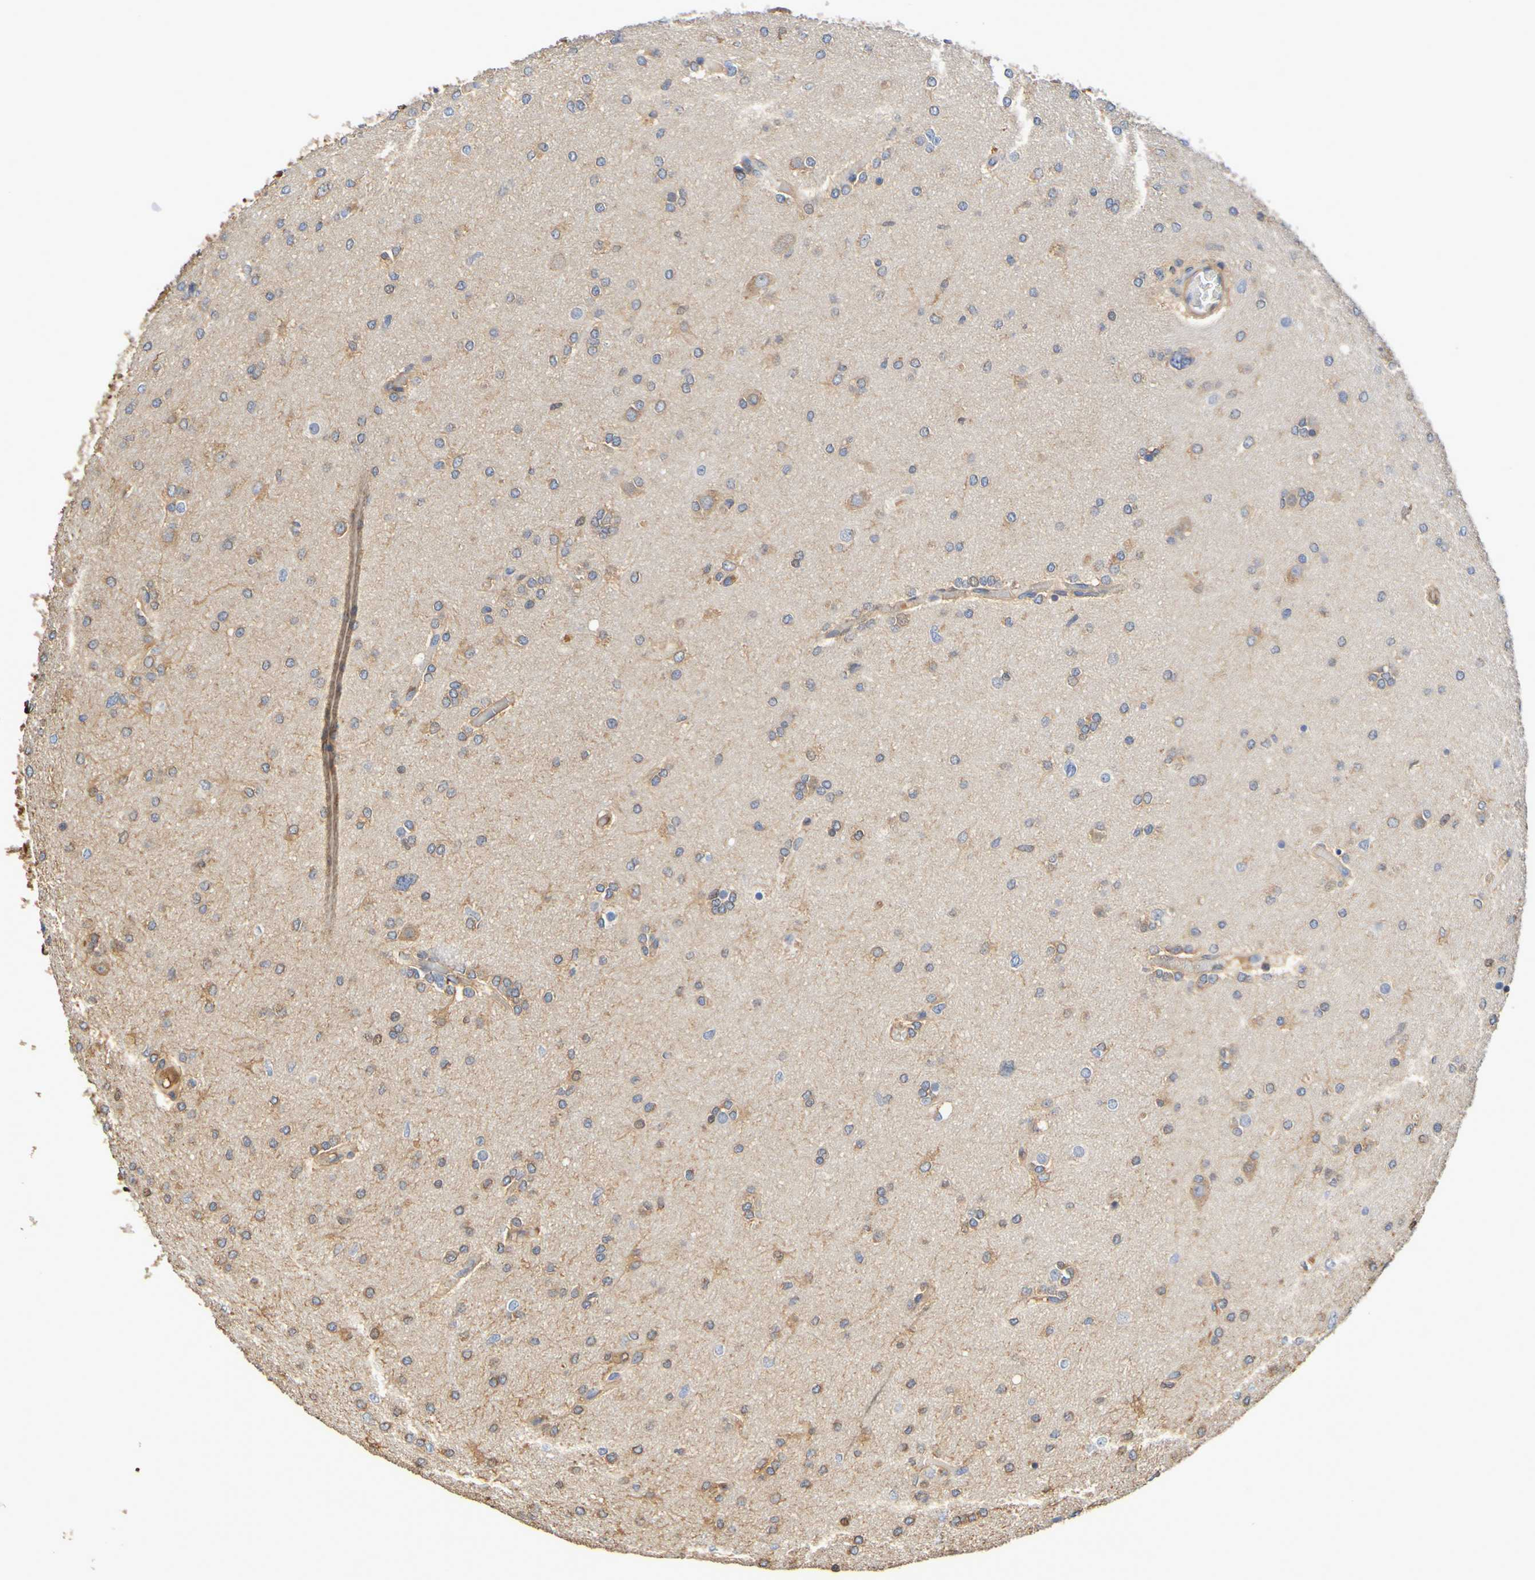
{"staining": {"intensity": "moderate", "quantity": "25%-75%", "location": "cytoplasmic/membranous"}, "tissue": "glioma", "cell_type": "Tumor cells", "image_type": "cancer", "snomed": [{"axis": "morphology", "description": "Glioma, malignant, High grade"}, {"axis": "topography", "description": "Cerebral cortex"}], "caption": "The immunohistochemical stain labels moderate cytoplasmic/membranous staining in tumor cells of glioma tissue. (DAB (3,3'-diaminobenzidine) IHC, brown staining for protein, blue staining for nuclei).", "gene": "GAB3", "patient": {"sex": "female", "age": 36}}